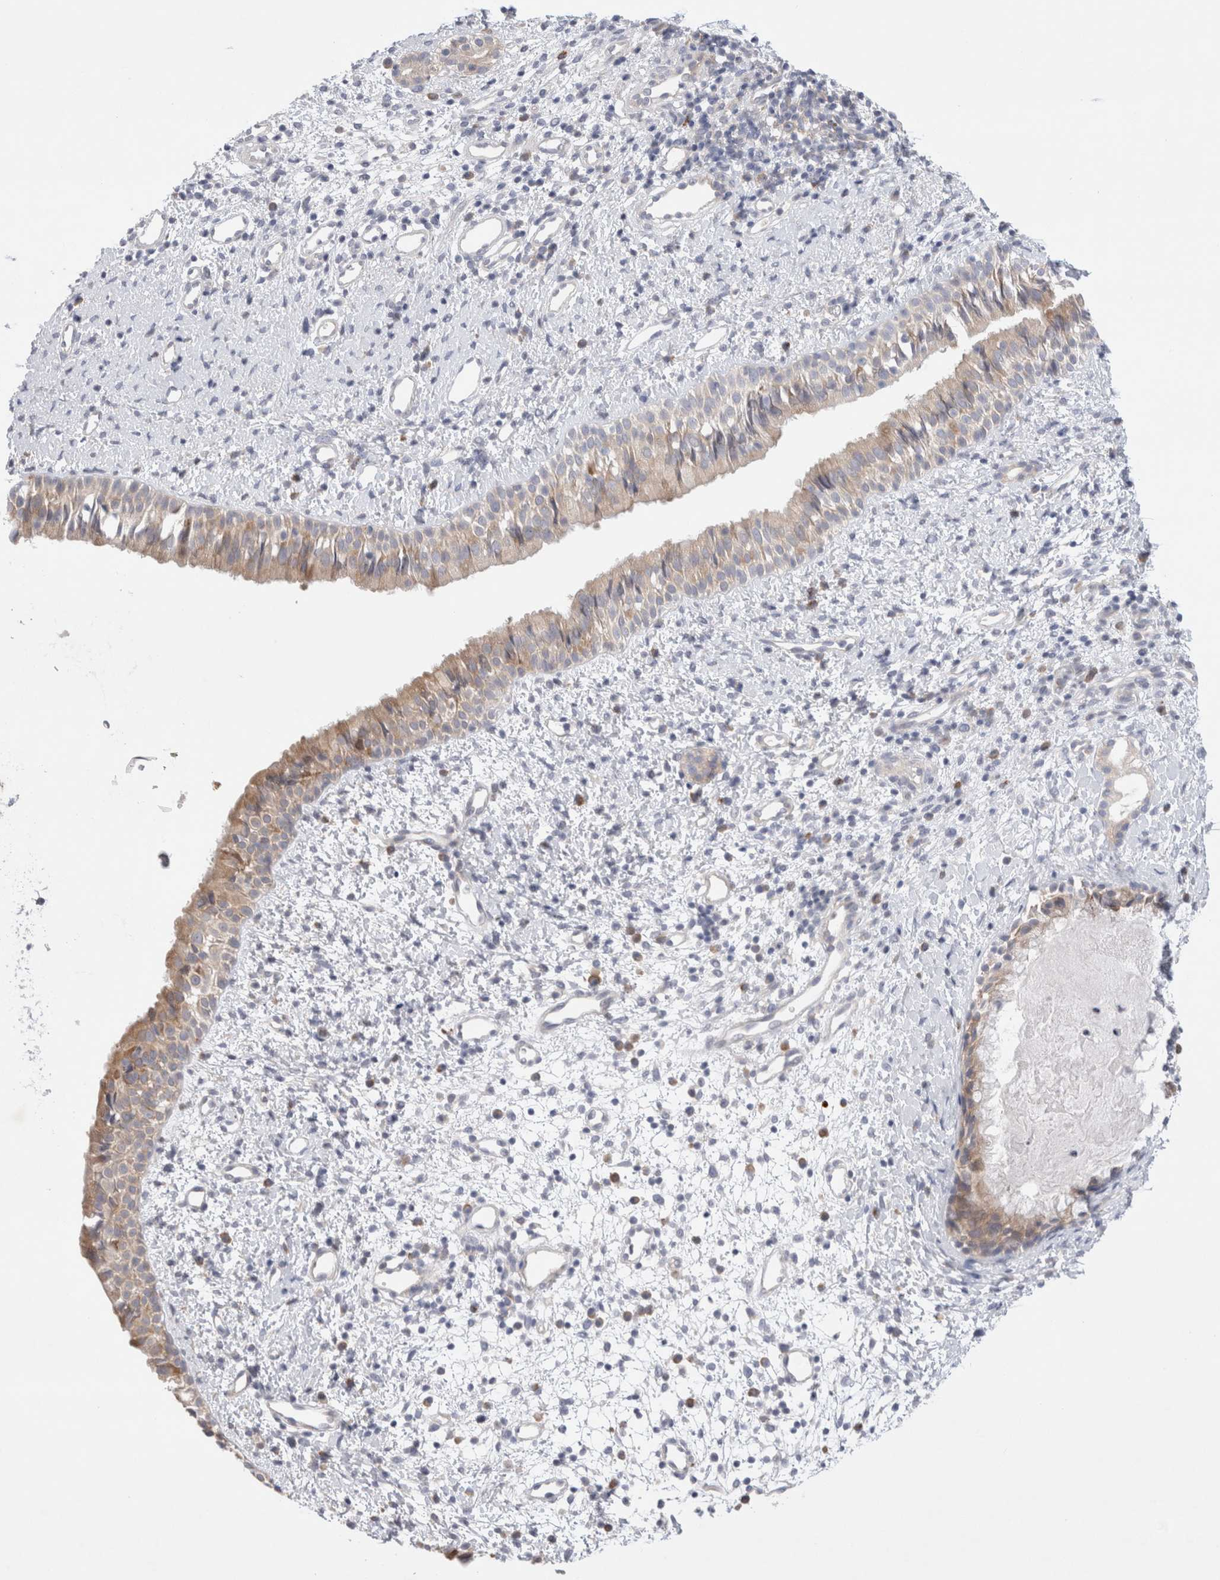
{"staining": {"intensity": "weak", "quantity": ">75%", "location": "cytoplasmic/membranous"}, "tissue": "nasopharynx", "cell_type": "Respiratory epithelial cells", "image_type": "normal", "snomed": [{"axis": "morphology", "description": "Normal tissue, NOS"}, {"axis": "topography", "description": "Nasopharynx"}], "caption": "Weak cytoplasmic/membranous positivity is seen in approximately >75% of respiratory epithelial cells in benign nasopharynx.", "gene": "RBM12B", "patient": {"sex": "male", "age": 22}}